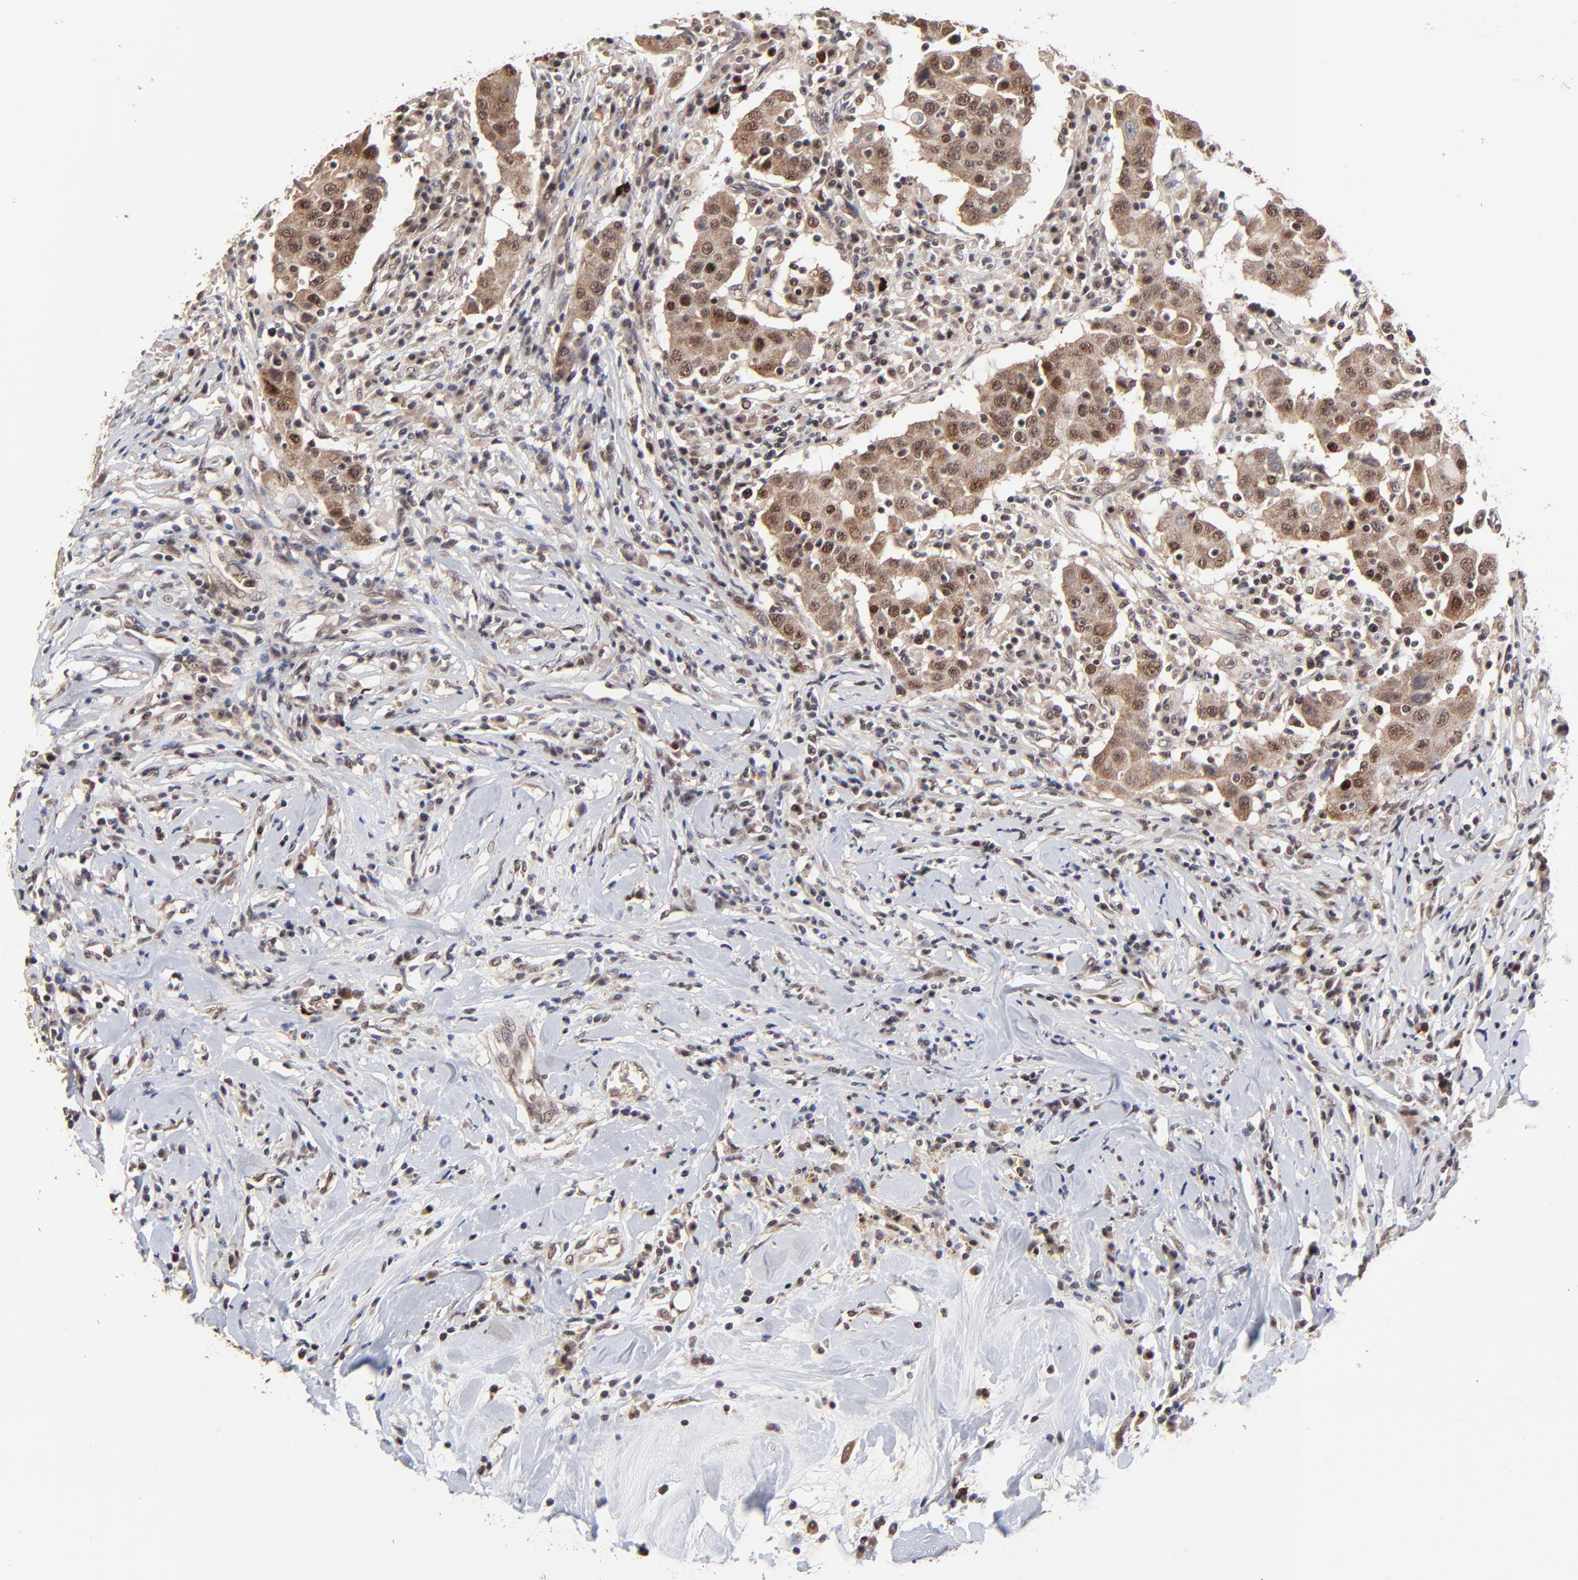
{"staining": {"intensity": "moderate", "quantity": ">75%", "location": "cytoplasmic/membranous,nuclear"}, "tissue": "breast cancer", "cell_type": "Tumor cells", "image_type": "cancer", "snomed": [{"axis": "morphology", "description": "Duct carcinoma"}, {"axis": "topography", "description": "Breast"}], "caption": "Immunohistochemical staining of breast infiltrating ductal carcinoma demonstrates medium levels of moderate cytoplasmic/membranous and nuclear protein expression in about >75% of tumor cells. The protein of interest is shown in brown color, while the nuclei are stained blue.", "gene": "FRMD8", "patient": {"sex": "female", "age": 27}}